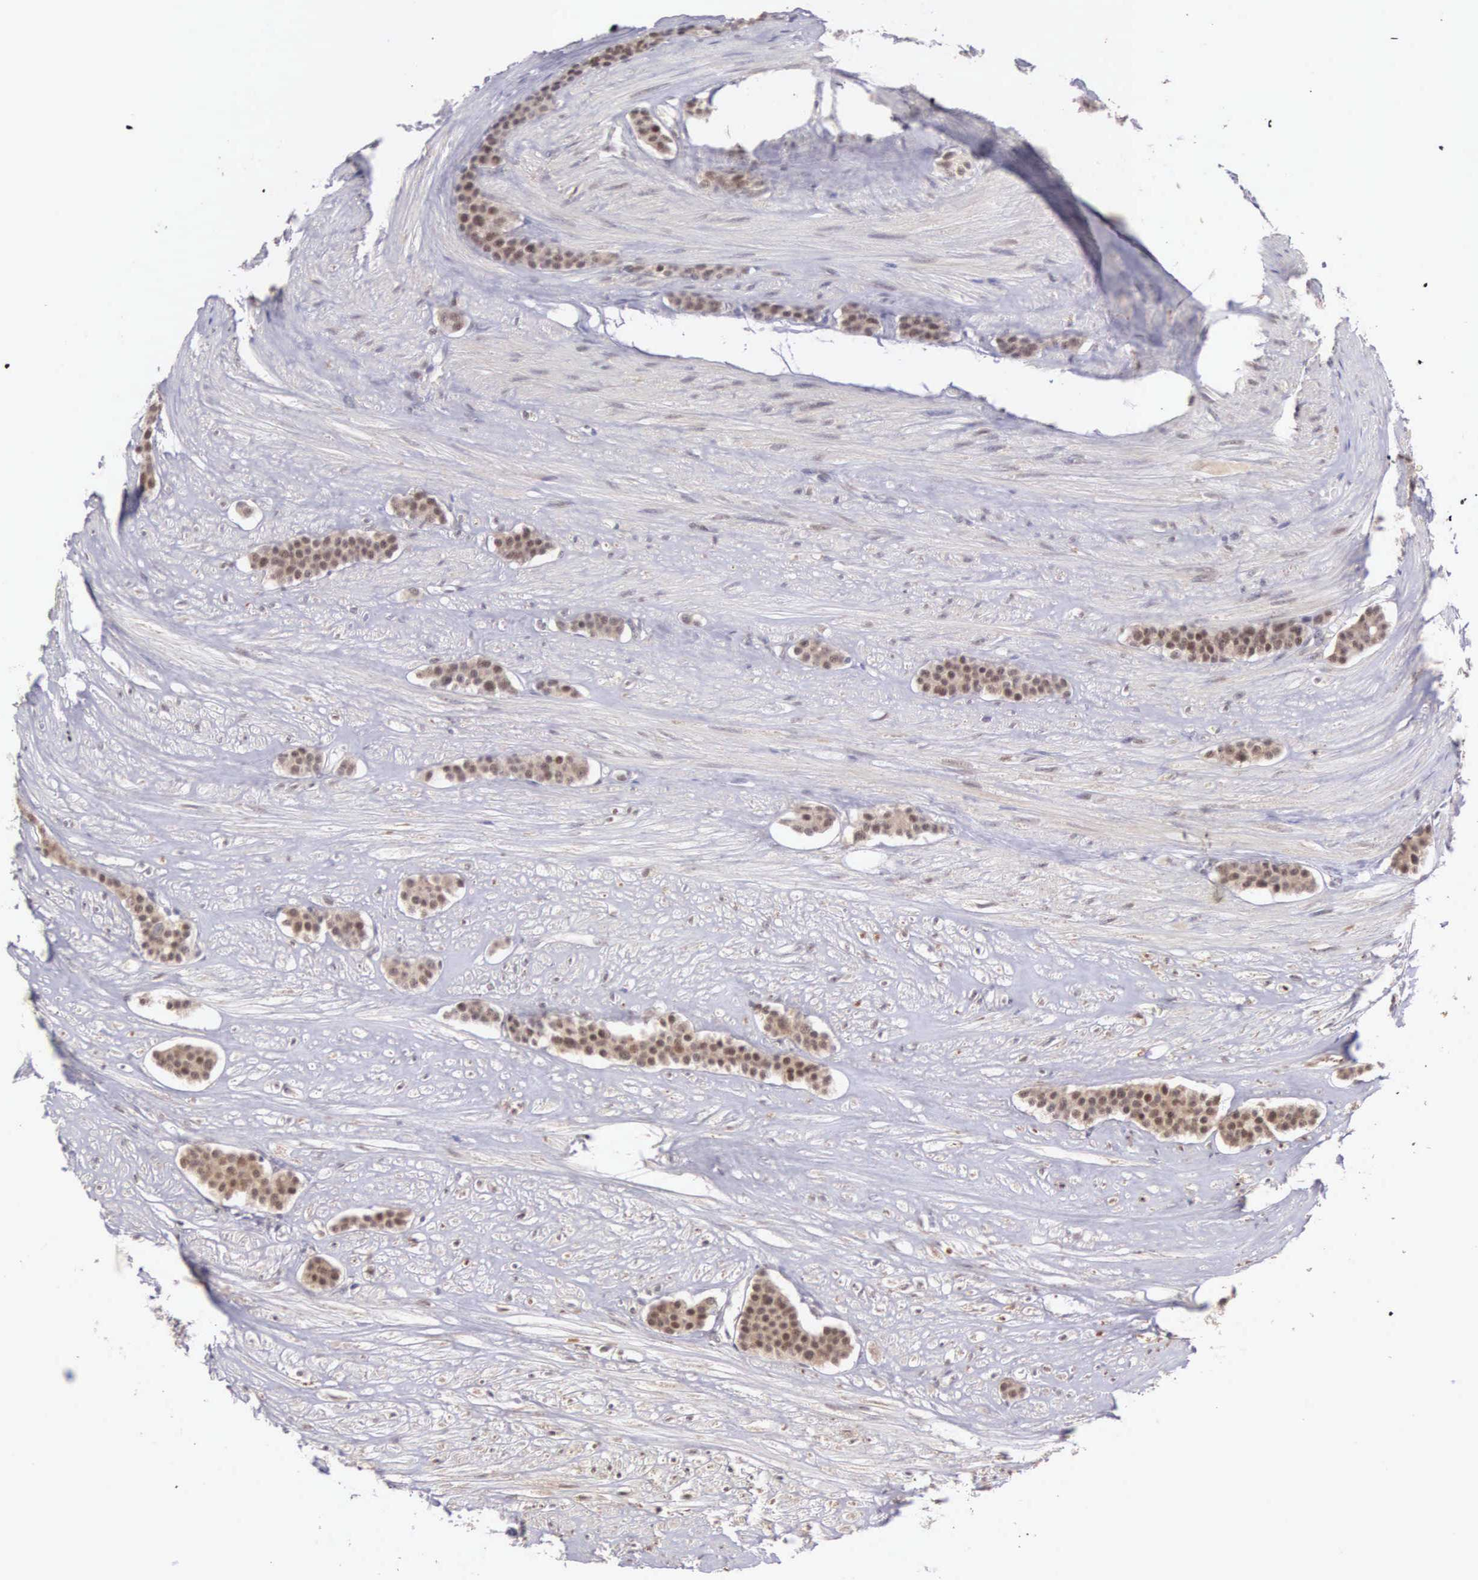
{"staining": {"intensity": "moderate", "quantity": ">75%", "location": "nuclear"}, "tissue": "carcinoid", "cell_type": "Tumor cells", "image_type": "cancer", "snomed": [{"axis": "morphology", "description": "Carcinoid, malignant, NOS"}, {"axis": "topography", "description": "Small intestine"}], "caption": "Carcinoid stained with immunohistochemistry reveals moderate nuclear expression in approximately >75% of tumor cells.", "gene": "CCDC117", "patient": {"sex": "male", "age": 60}}